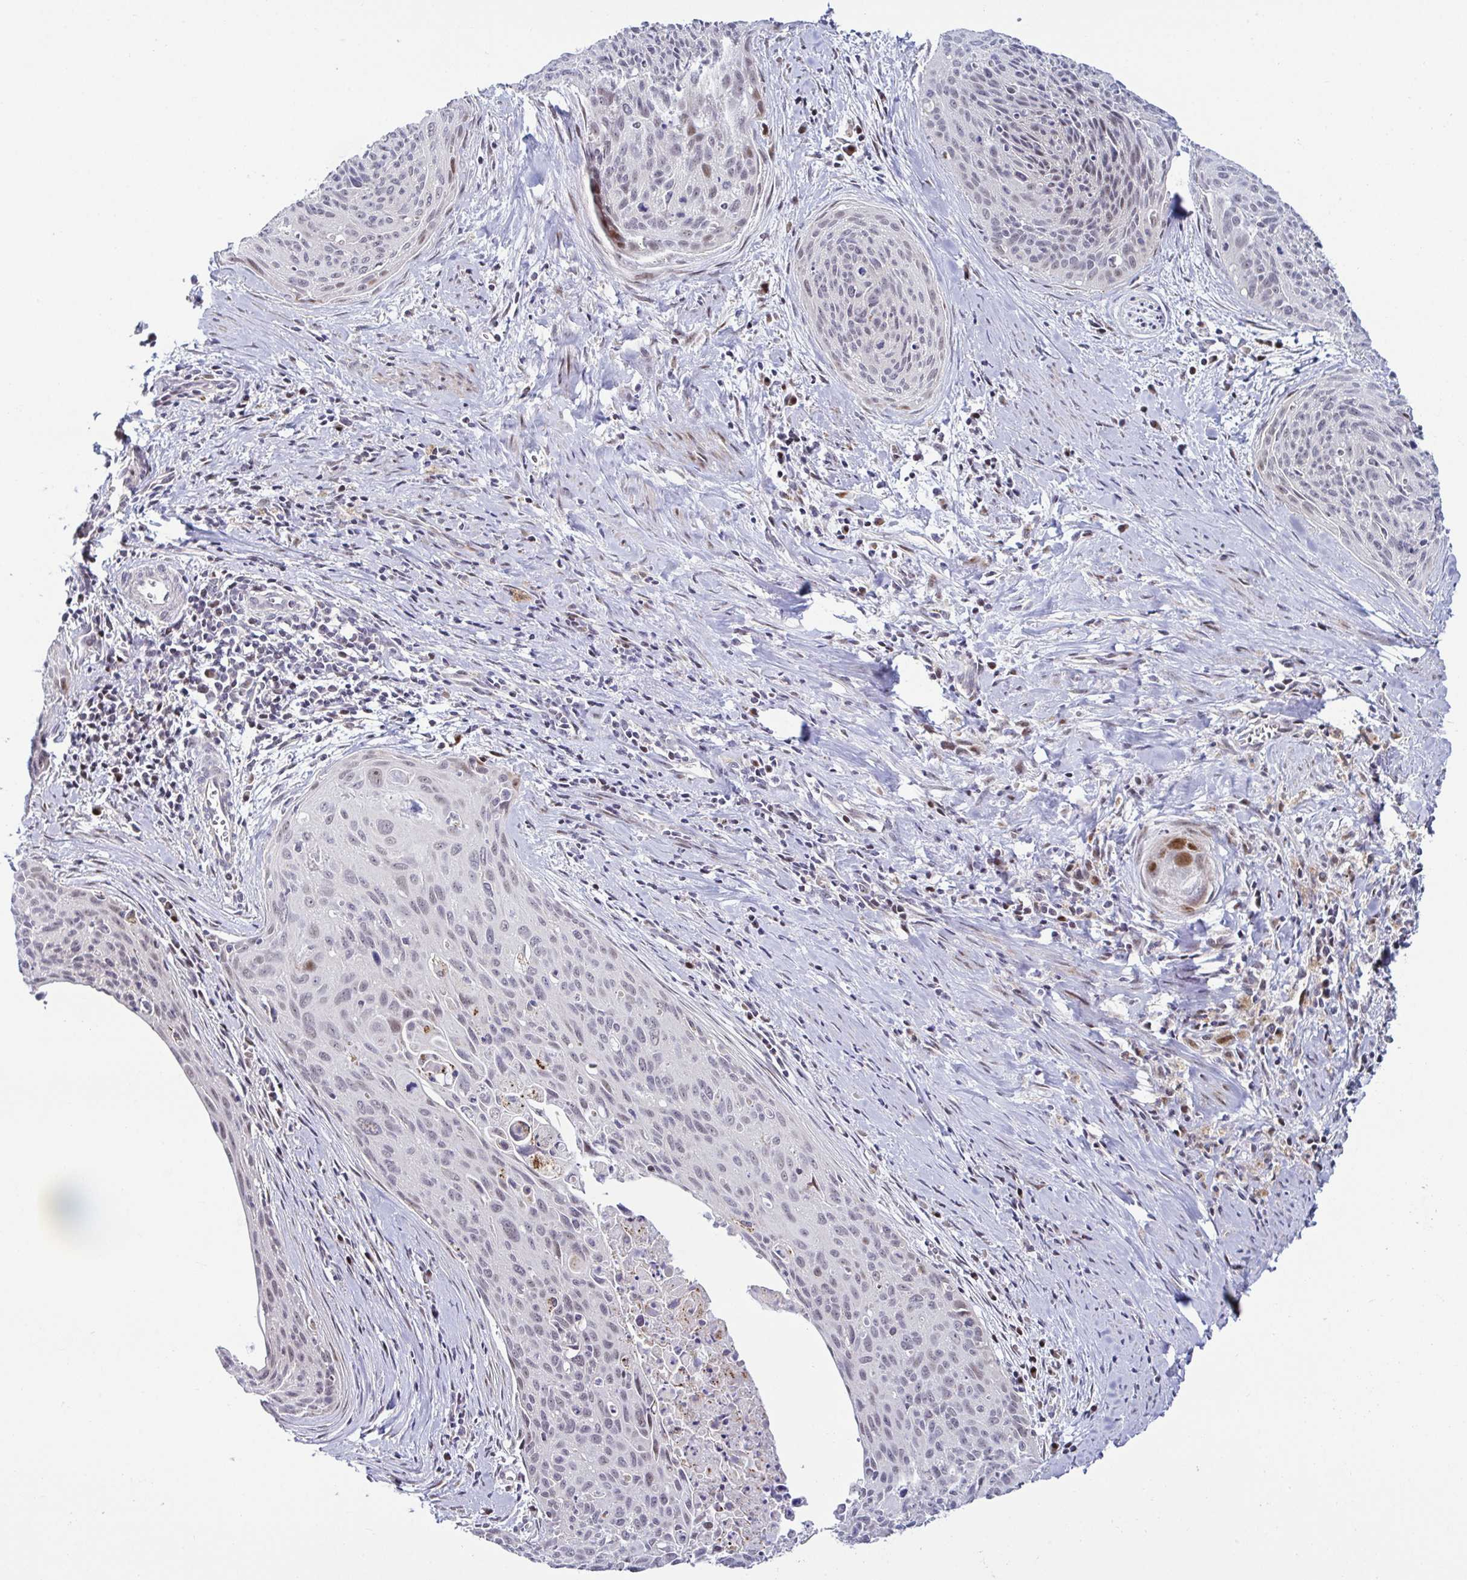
{"staining": {"intensity": "weak", "quantity": "25%-75%", "location": "nuclear"}, "tissue": "cervical cancer", "cell_type": "Tumor cells", "image_type": "cancer", "snomed": [{"axis": "morphology", "description": "Squamous cell carcinoma, NOS"}, {"axis": "topography", "description": "Cervix"}], "caption": "A photomicrograph of human cervical squamous cell carcinoma stained for a protein demonstrates weak nuclear brown staining in tumor cells.", "gene": "DZIP1", "patient": {"sex": "female", "age": 55}}